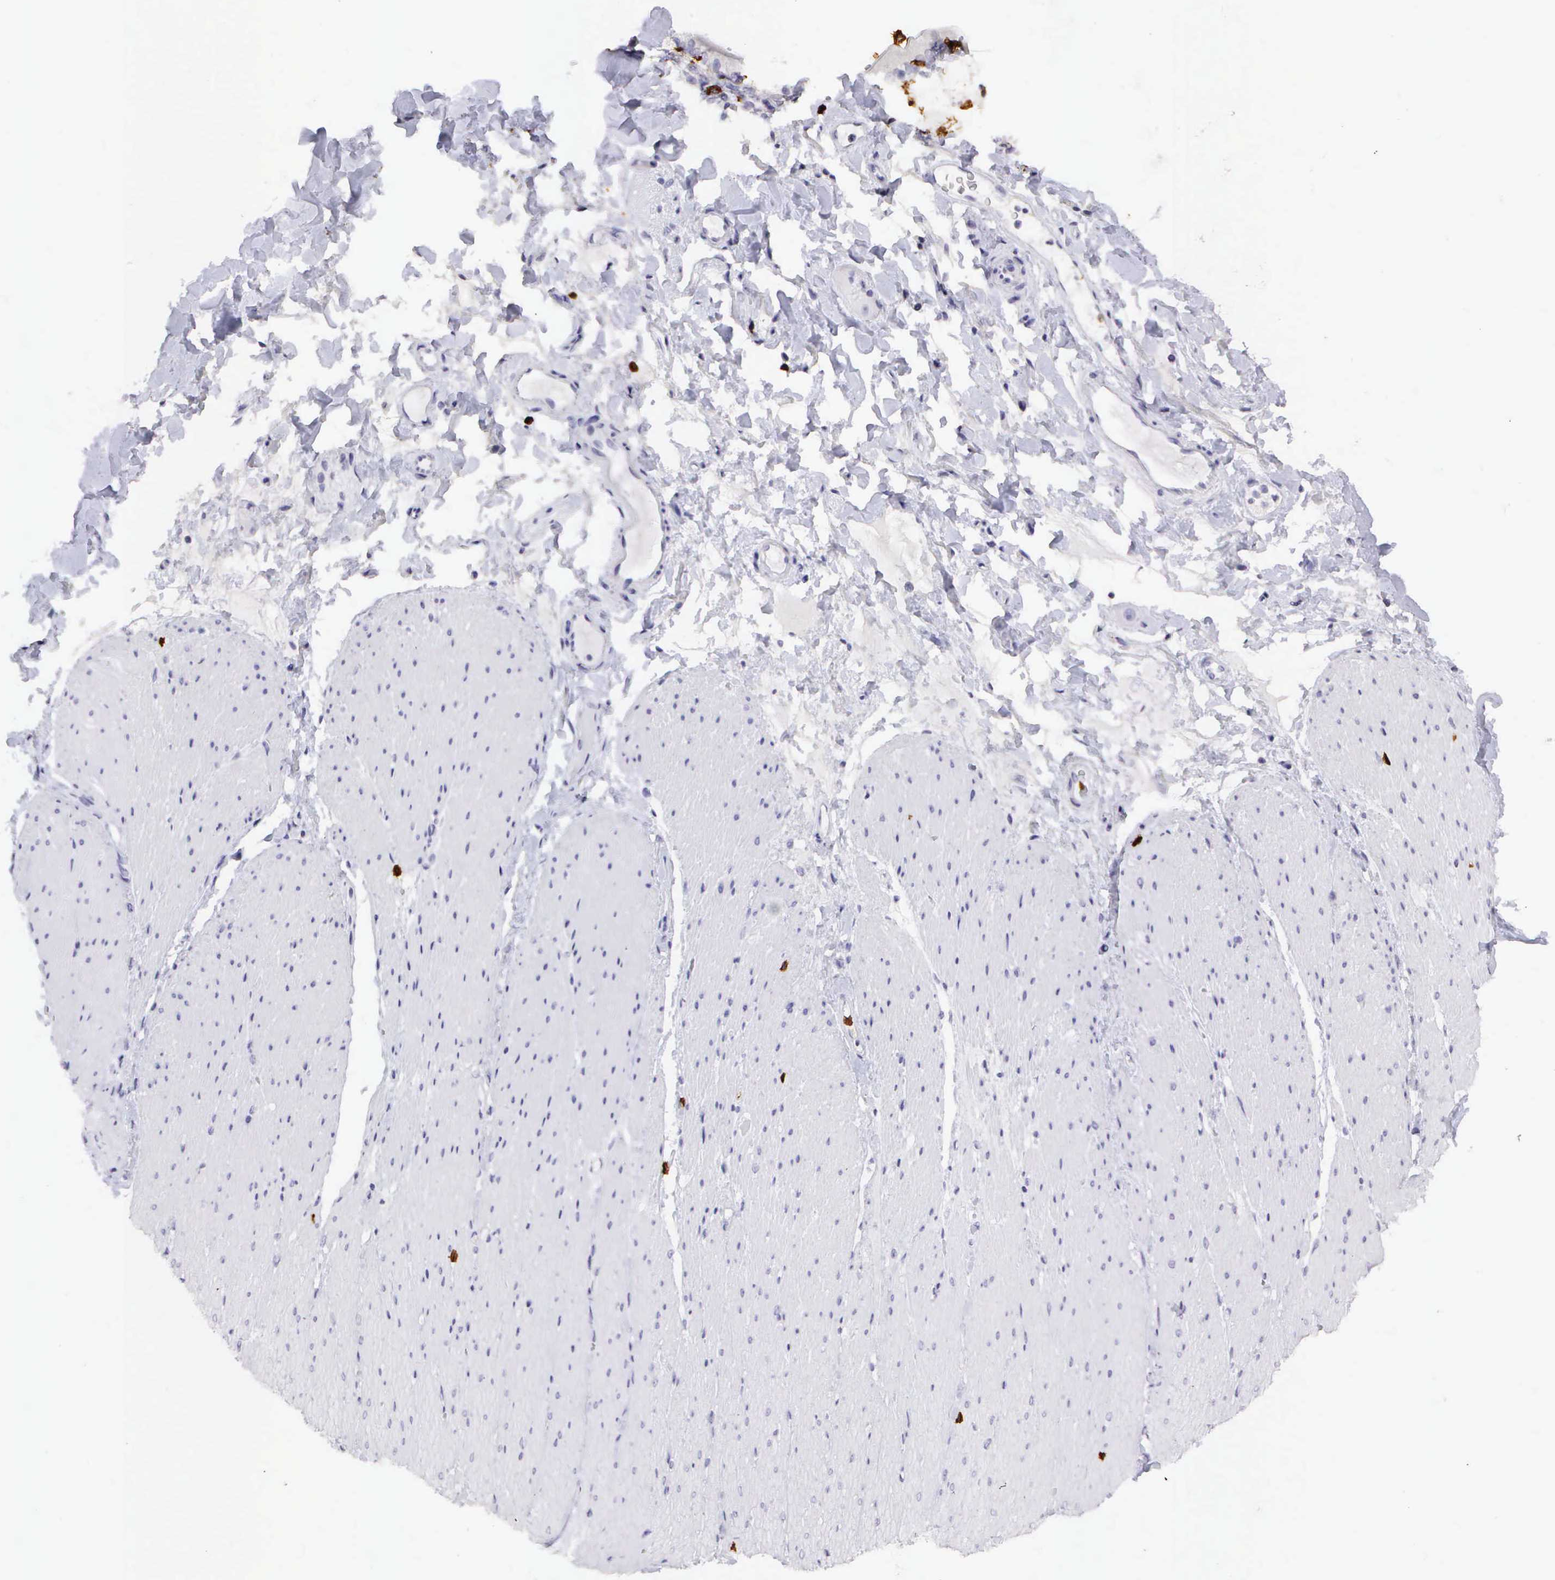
{"staining": {"intensity": "negative", "quantity": "none", "location": "none"}, "tissue": "adipose tissue", "cell_type": "Adipocytes", "image_type": "normal", "snomed": [{"axis": "morphology", "description": "Normal tissue, NOS"}, {"axis": "topography", "description": "Duodenum"}], "caption": "Adipocytes are negative for protein expression in benign human adipose tissue. Nuclei are stained in blue.", "gene": "CD8A", "patient": {"sex": "male", "age": 63}}